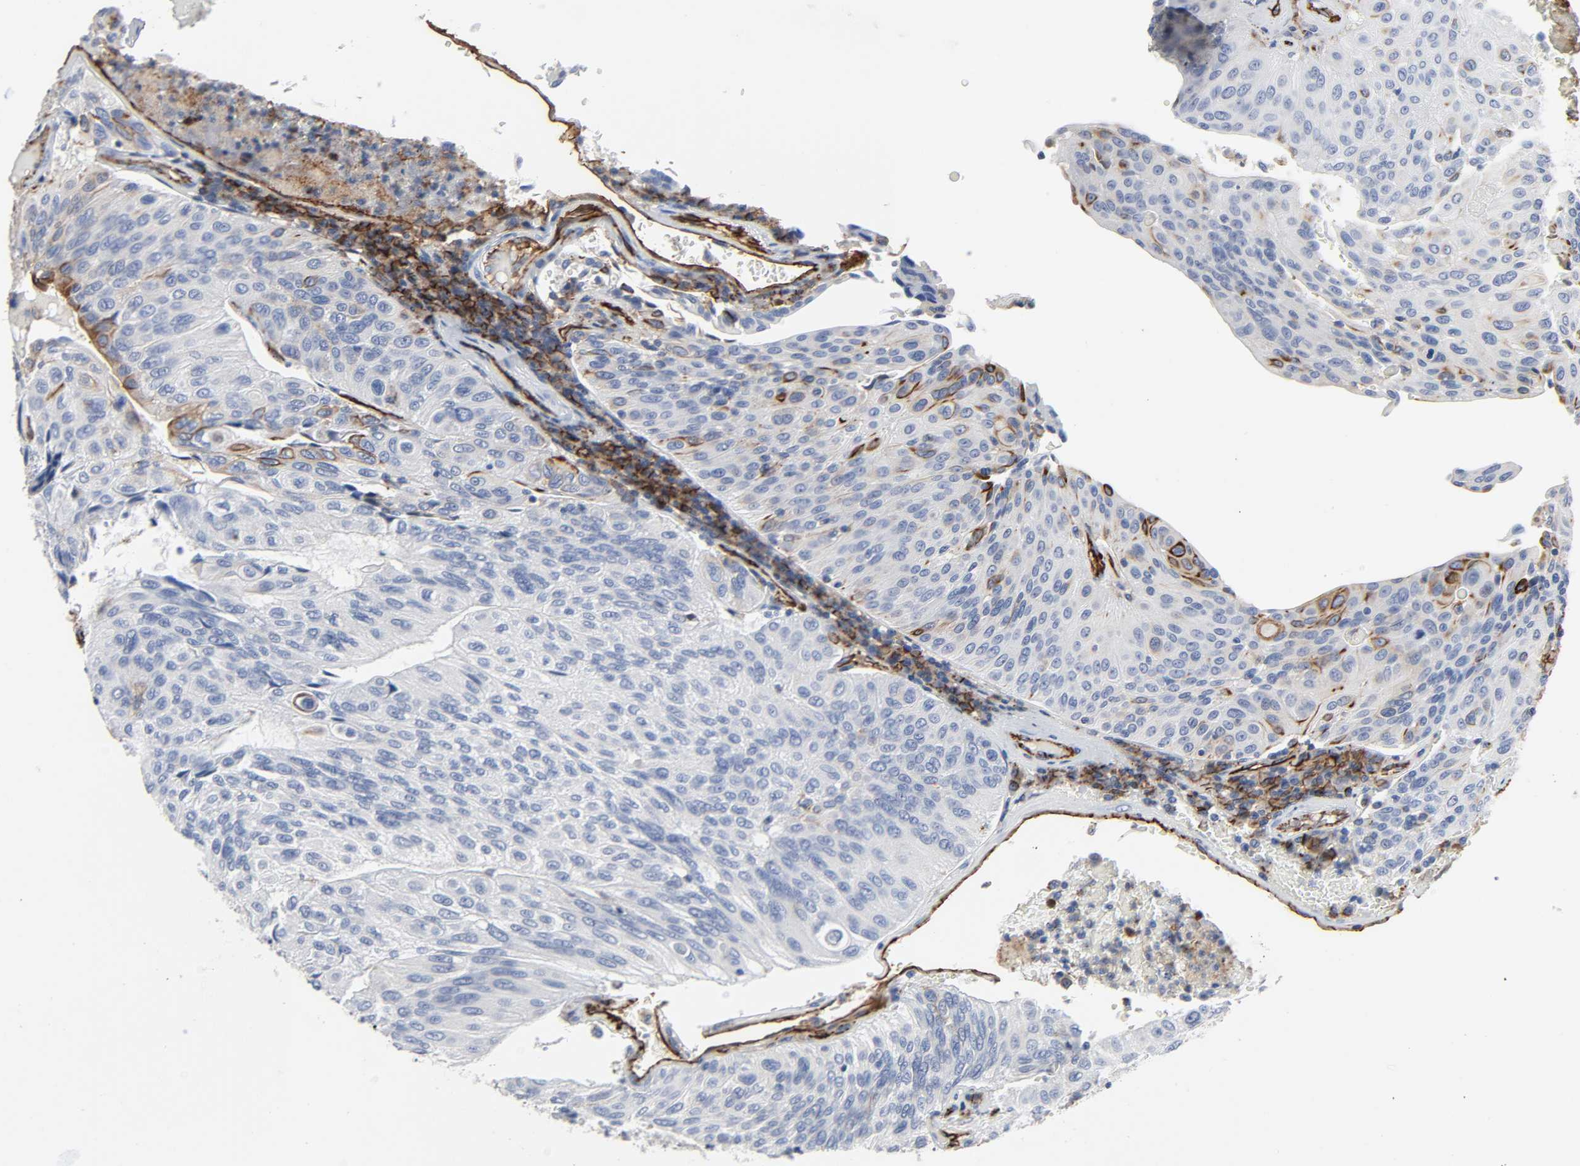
{"staining": {"intensity": "moderate", "quantity": "<25%", "location": "cytoplasmic/membranous"}, "tissue": "urothelial cancer", "cell_type": "Tumor cells", "image_type": "cancer", "snomed": [{"axis": "morphology", "description": "Urothelial carcinoma, High grade"}, {"axis": "topography", "description": "Urinary bladder"}], "caption": "DAB immunohistochemical staining of human urothelial cancer demonstrates moderate cytoplasmic/membranous protein staining in about <25% of tumor cells.", "gene": "PECAM1", "patient": {"sex": "male", "age": 66}}